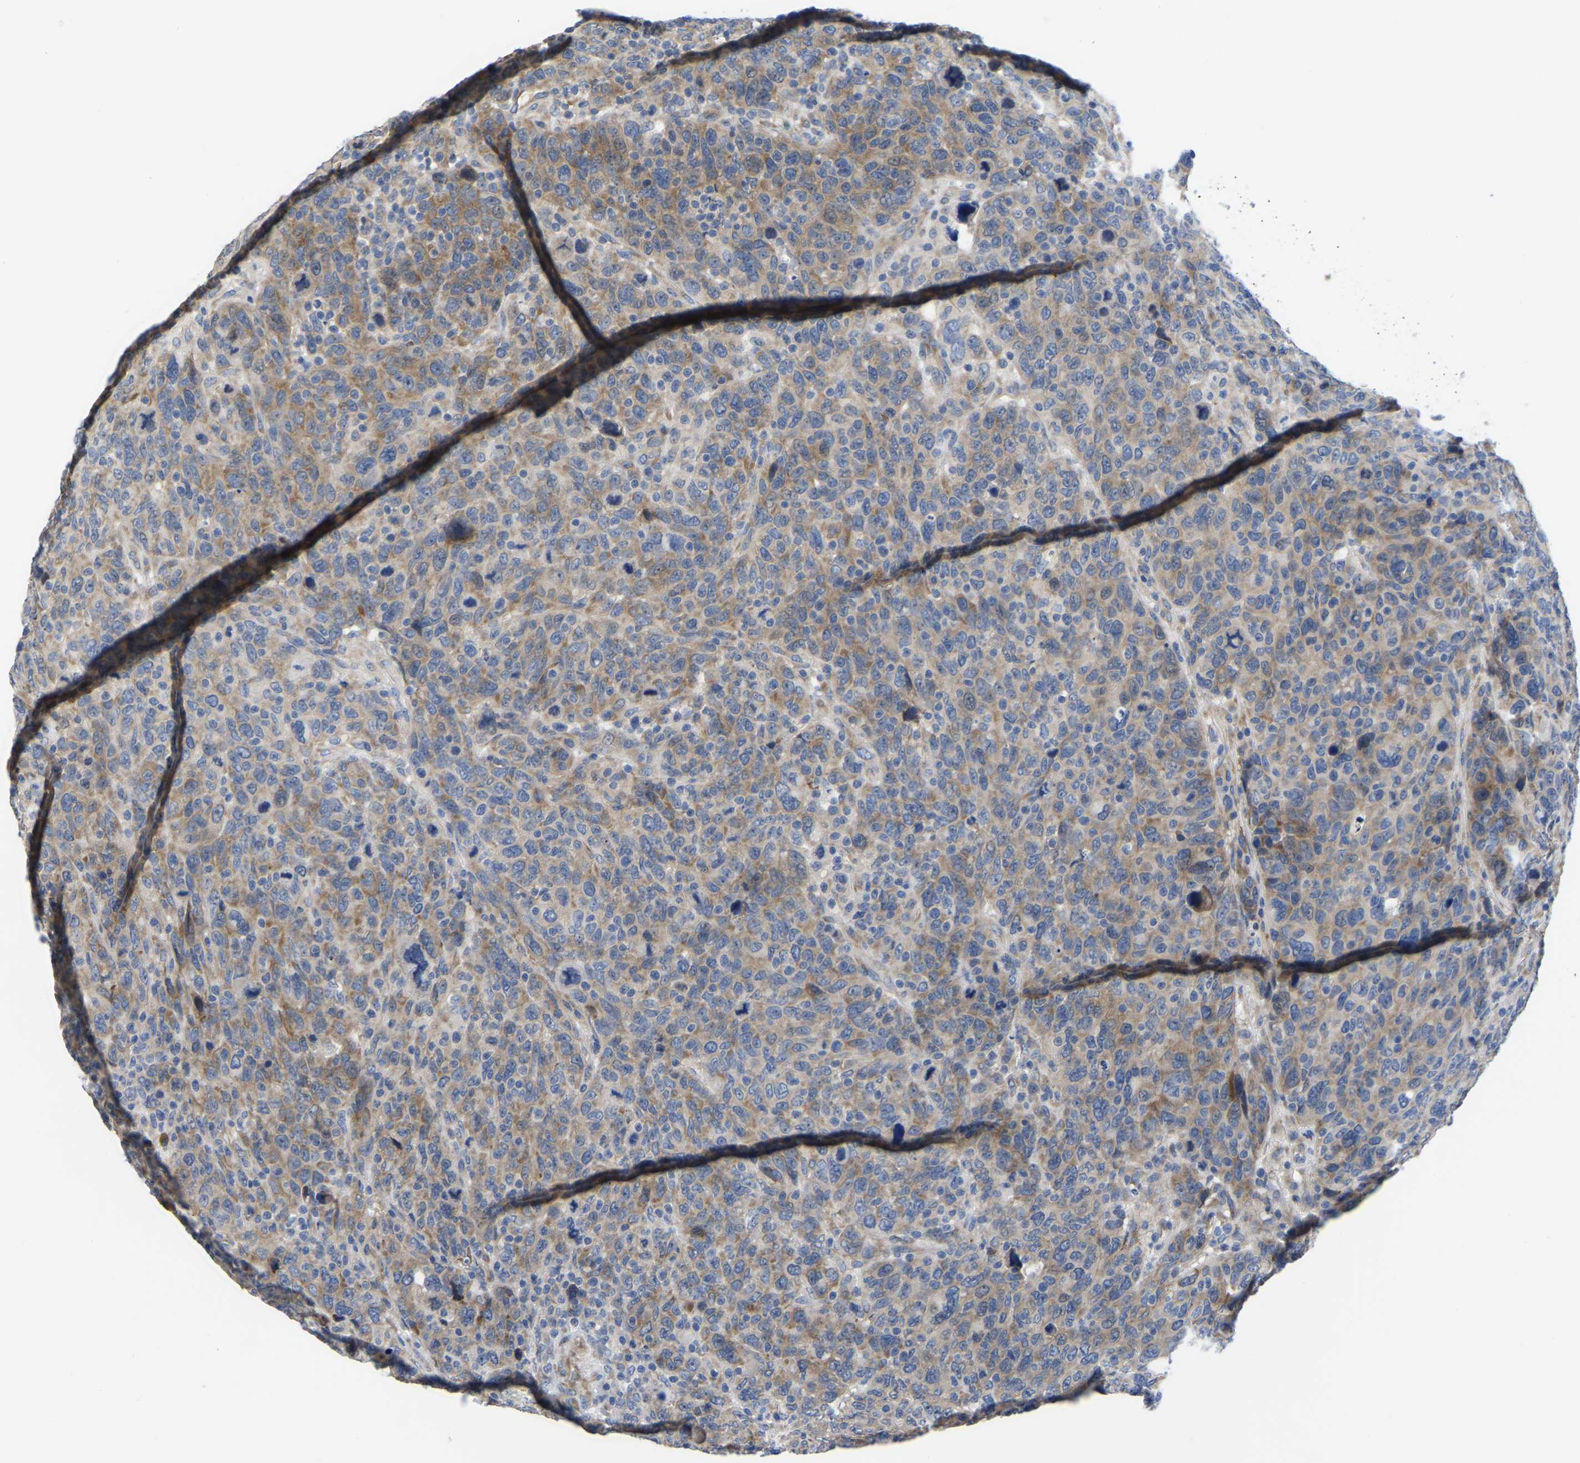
{"staining": {"intensity": "weak", "quantity": "25%-75%", "location": "cytoplasmic/membranous"}, "tissue": "breast cancer", "cell_type": "Tumor cells", "image_type": "cancer", "snomed": [{"axis": "morphology", "description": "Duct carcinoma"}, {"axis": "topography", "description": "Breast"}], "caption": "There is low levels of weak cytoplasmic/membranous positivity in tumor cells of breast cancer (invasive ductal carcinoma), as demonstrated by immunohistochemical staining (brown color).", "gene": "ABCA10", "patient": {"sex": "female", "age": 37}}